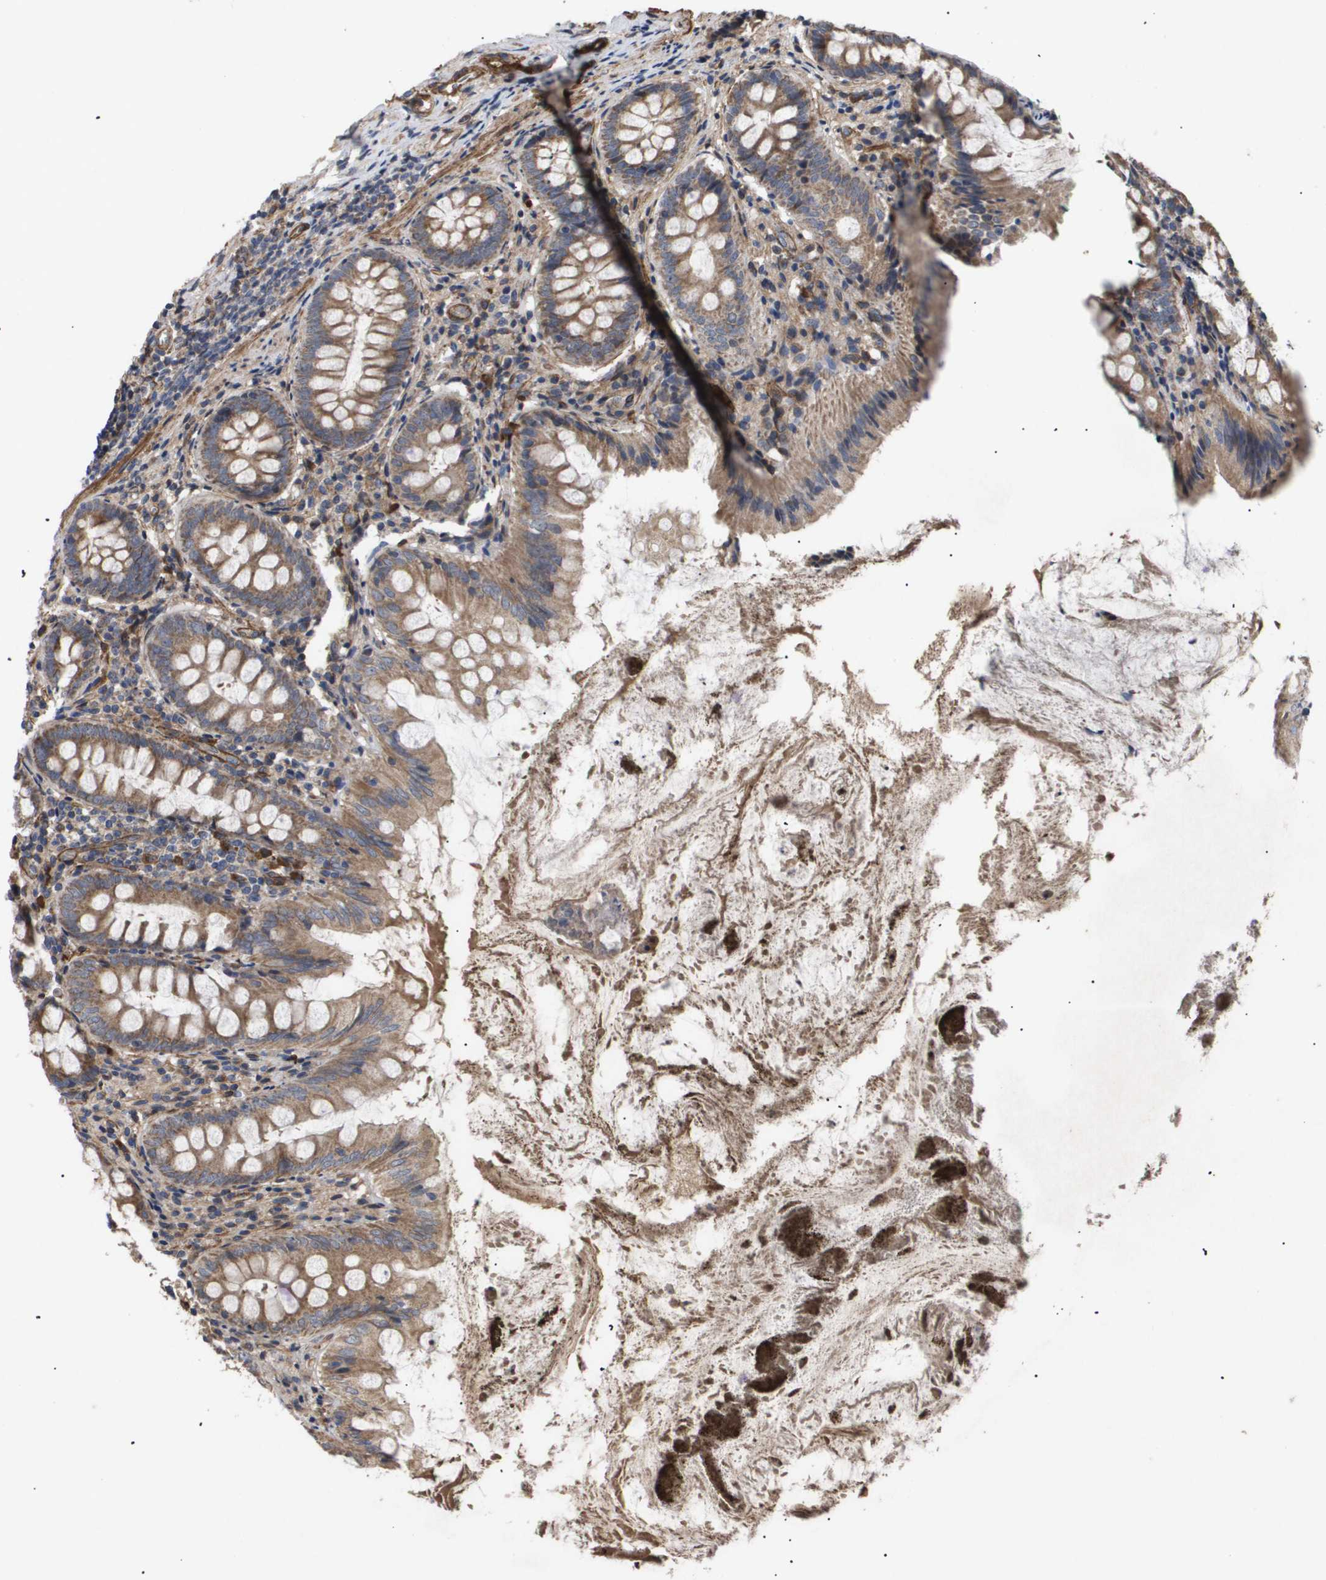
{"staining": {"intensity": "moderate", "quantity": ">75%", "location": "cytoplasmic/membranous"}, "tissue": "appendix", "cell_type": "Glandular cells", "image_type": "normal", "snomed": [{"axis": "morphology", "description": "Normal tissue, NOS"}, {"axis": "topography", "description": "Appendix"}], "caption": "High-power microscopy captured an immunohistochemistry histopathology image of unremarkable appendix, revealing moderate cytoplasmic/membranous expression in approximately >75% of glandular cells. (brown staining indicates protein expression, while blue staining denotes nuclei).", "gene": "TNS1", "patient": {"sex": "female", "age": 77}}